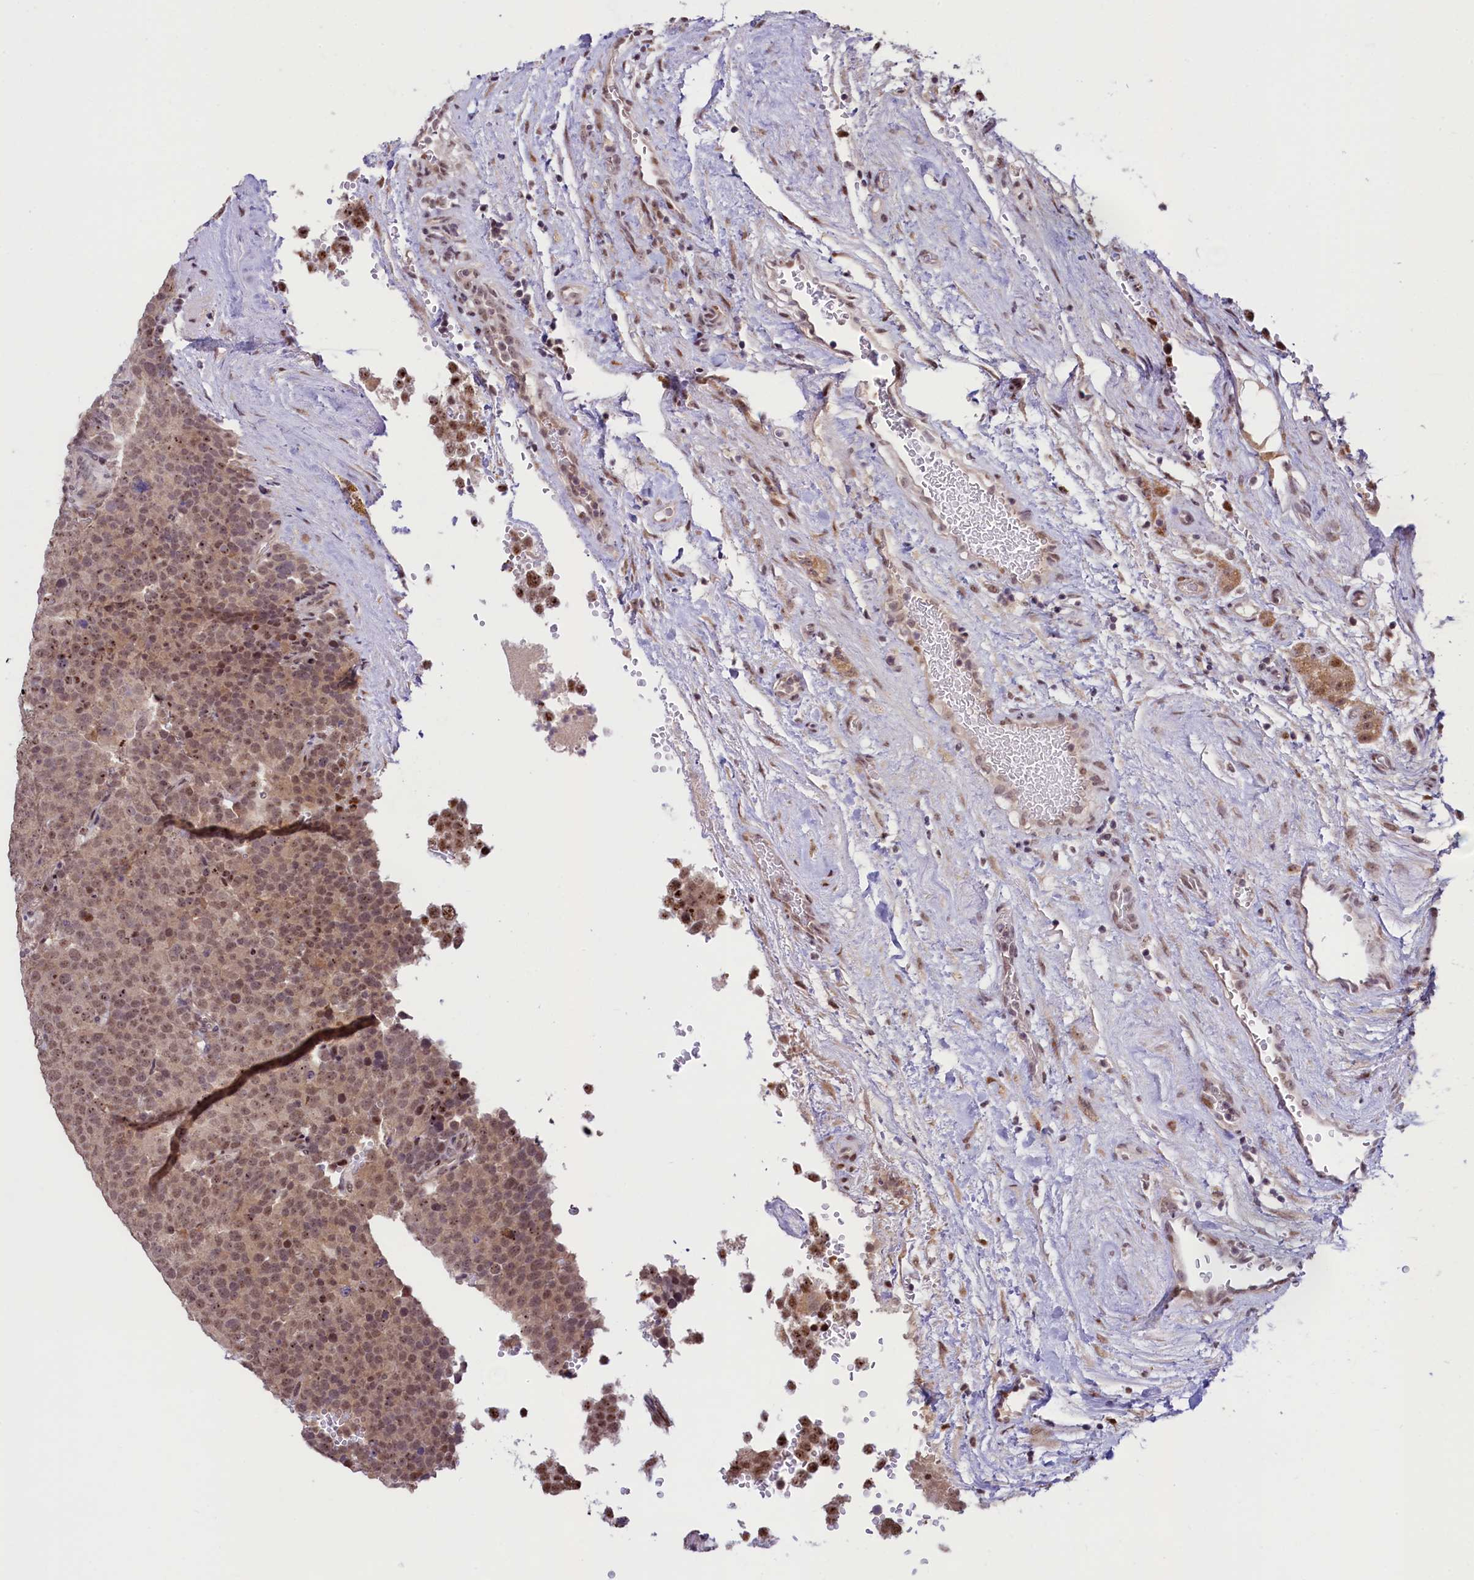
{"staining": {"intensity": "moderate", "quantity": ">75%", "location": "nuclear"}, "tissue": "testis cancer", "cell_type": "Tumor cells", "image_type": "cancer", "snomed": [{"axis": "morphology", "description": "Seminoma, NOS"}, {"axis": "topography", "description": "Testis"}], "caption": "IHC image of human seminoma (testis) stained for a protein (brown), which exhibits medium levels of moderate nuclear positivity in about >75% of tumor cells.", "gene": "ANKS3", "patient": {"sex": "male", "age": 71}}